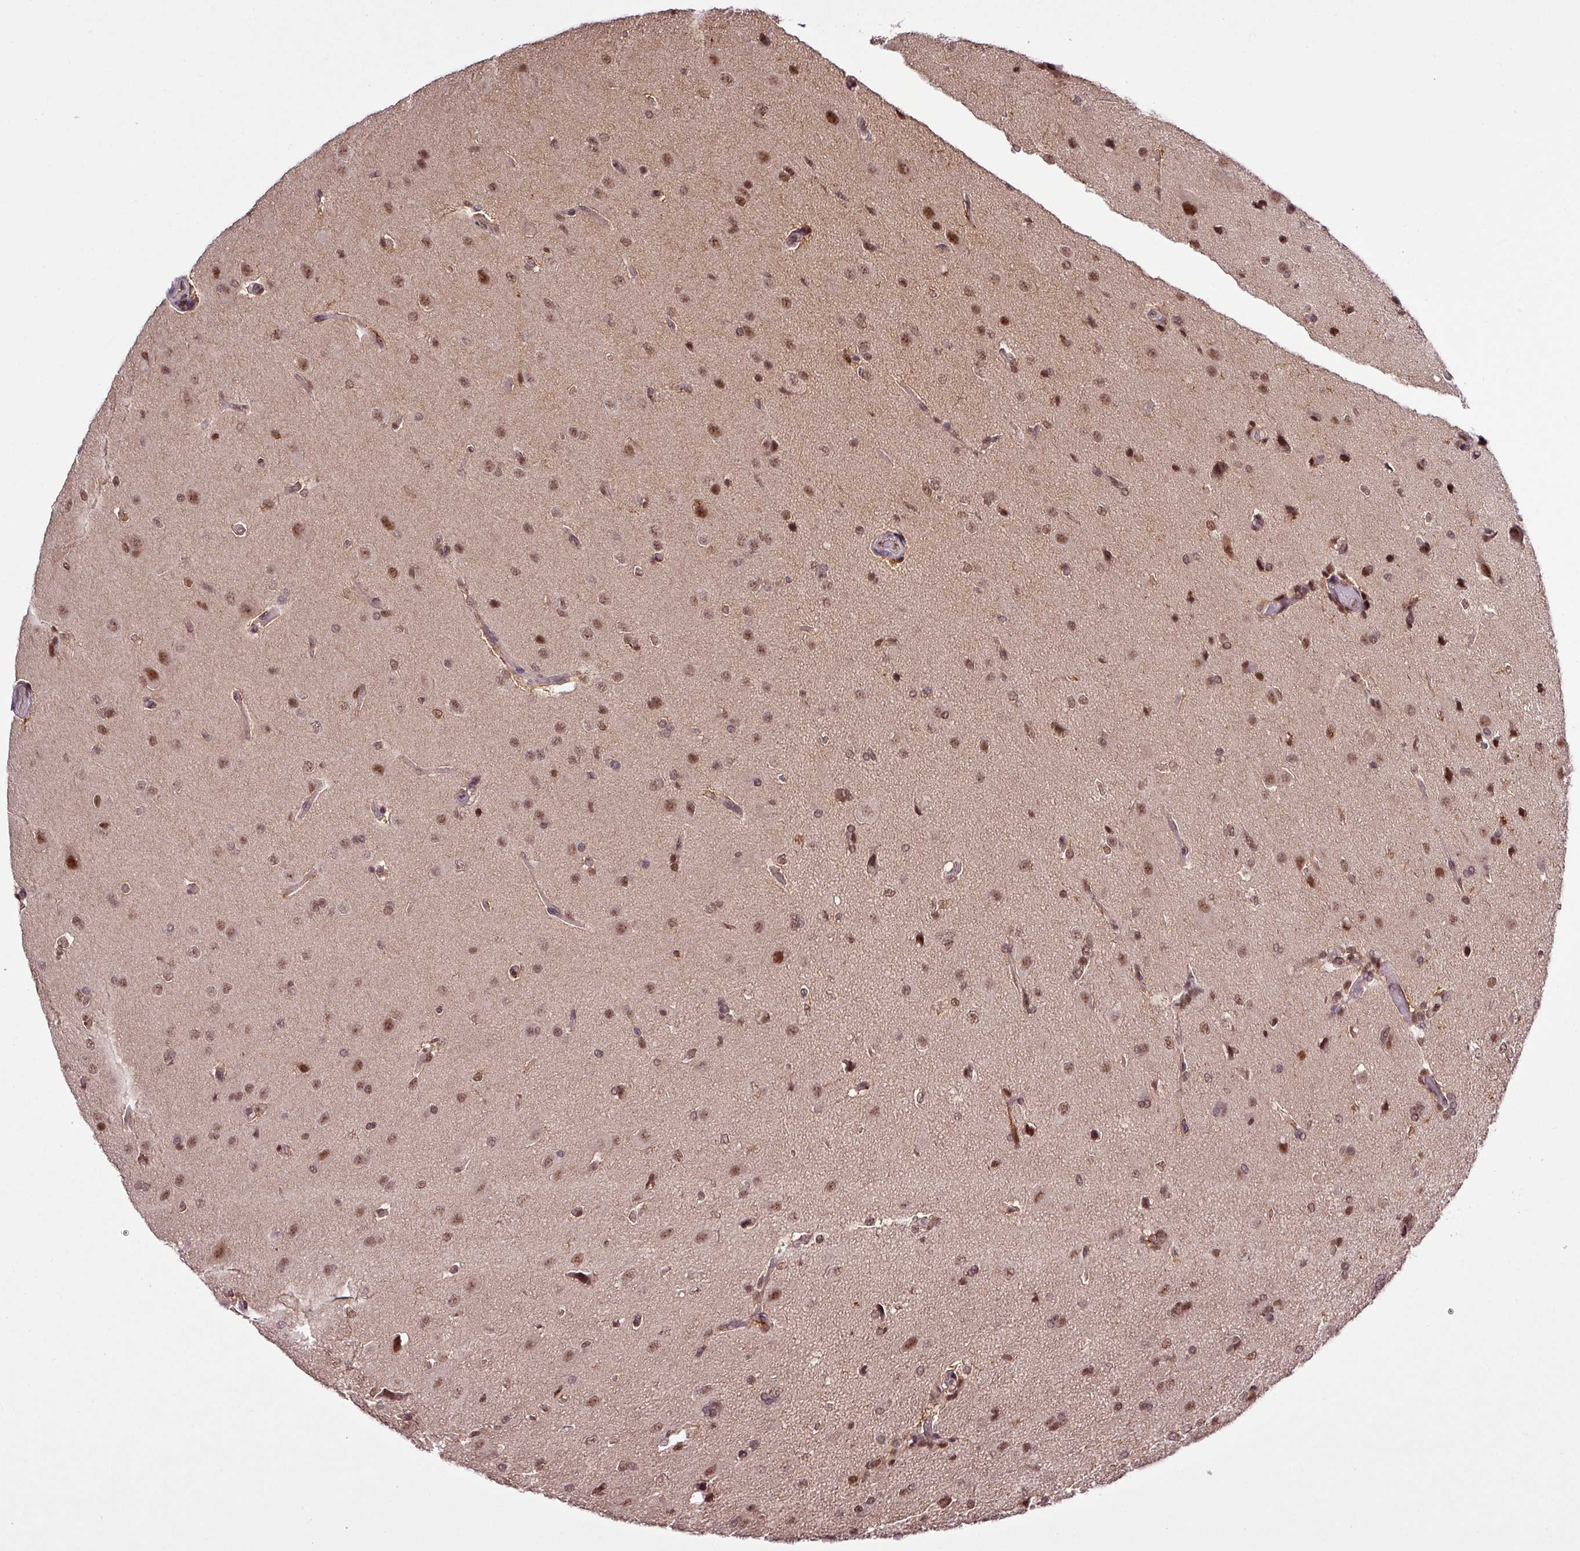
{"staining": {"intensity": "moderate", "quantity": ">75%", "location": "nuclear"}, "tissue": "glioma", "cell_type": "Tumor cells", "image_type": "cancer", "snomed": [{"axis": "morphology", "description": "Glioma, malignant, Low grade"}, {"axis": "topography", "description": "Brain"}], "caption": "Malignant glioma (low-grade) stained with a brown dye reveals moderate nuclear positive staining in approximately >75% of tumor cells.", "gene": "ITPKC", "patient": {"sex": "male", "age": 26}}